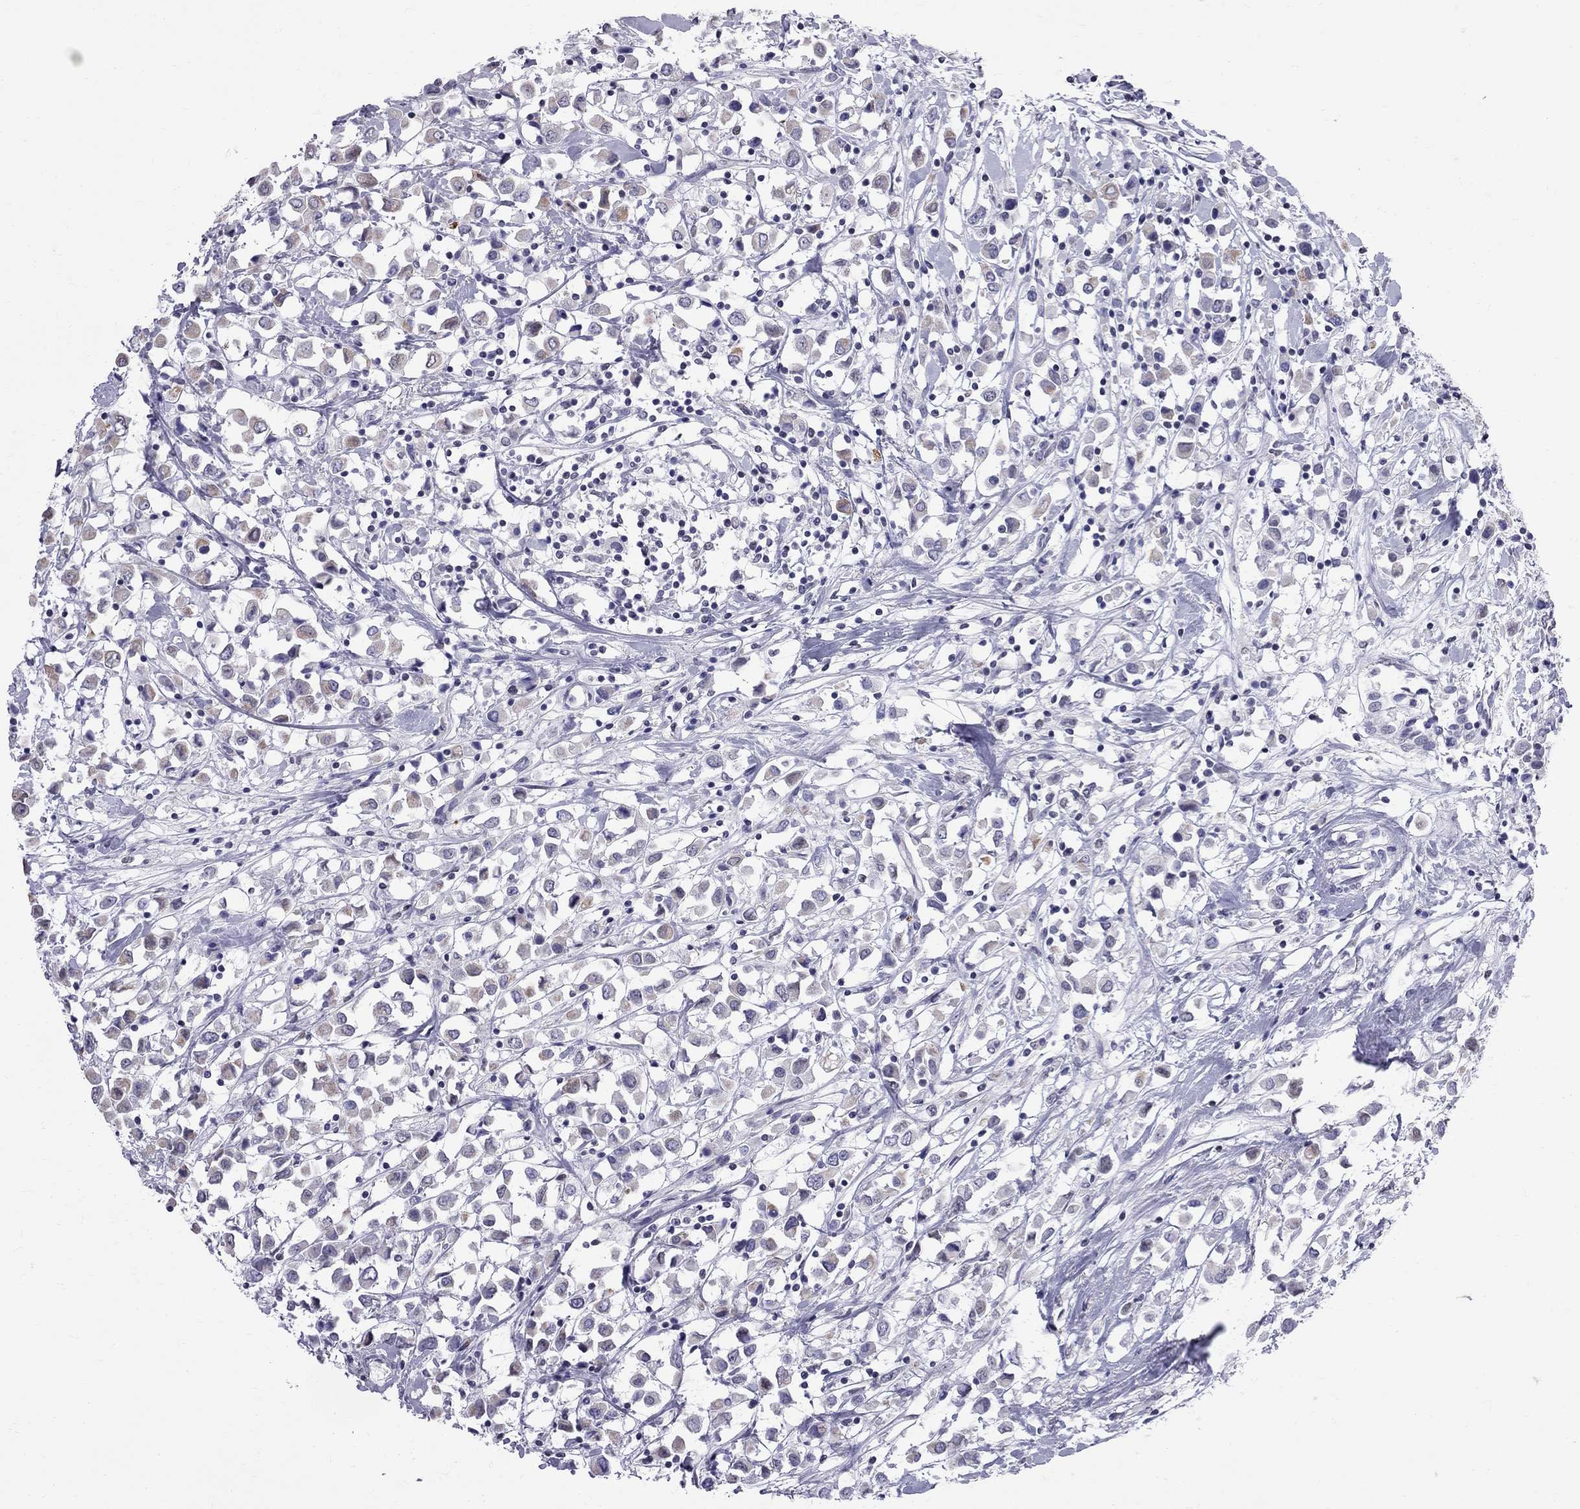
{"staining": {"intensity": "weak", "quantity": "<25%", "location": "cytoplasmic/membranous"}, "tissue": "breast cancer", "cell_type": "Tumor cells", "image_type": "cancer", "snomed": [{"axis": "morphology", "description": "Duct carcinoma"}, {"axis": "topography", "description": "Breast"}], "caption": "A high-resolution histopathology image shows immunohistochemistry staining of breast cancer, which shows no significant positivity in tumor cells.", "gene": "MUC15", "patient": {"sex": "female", "age": 61}}